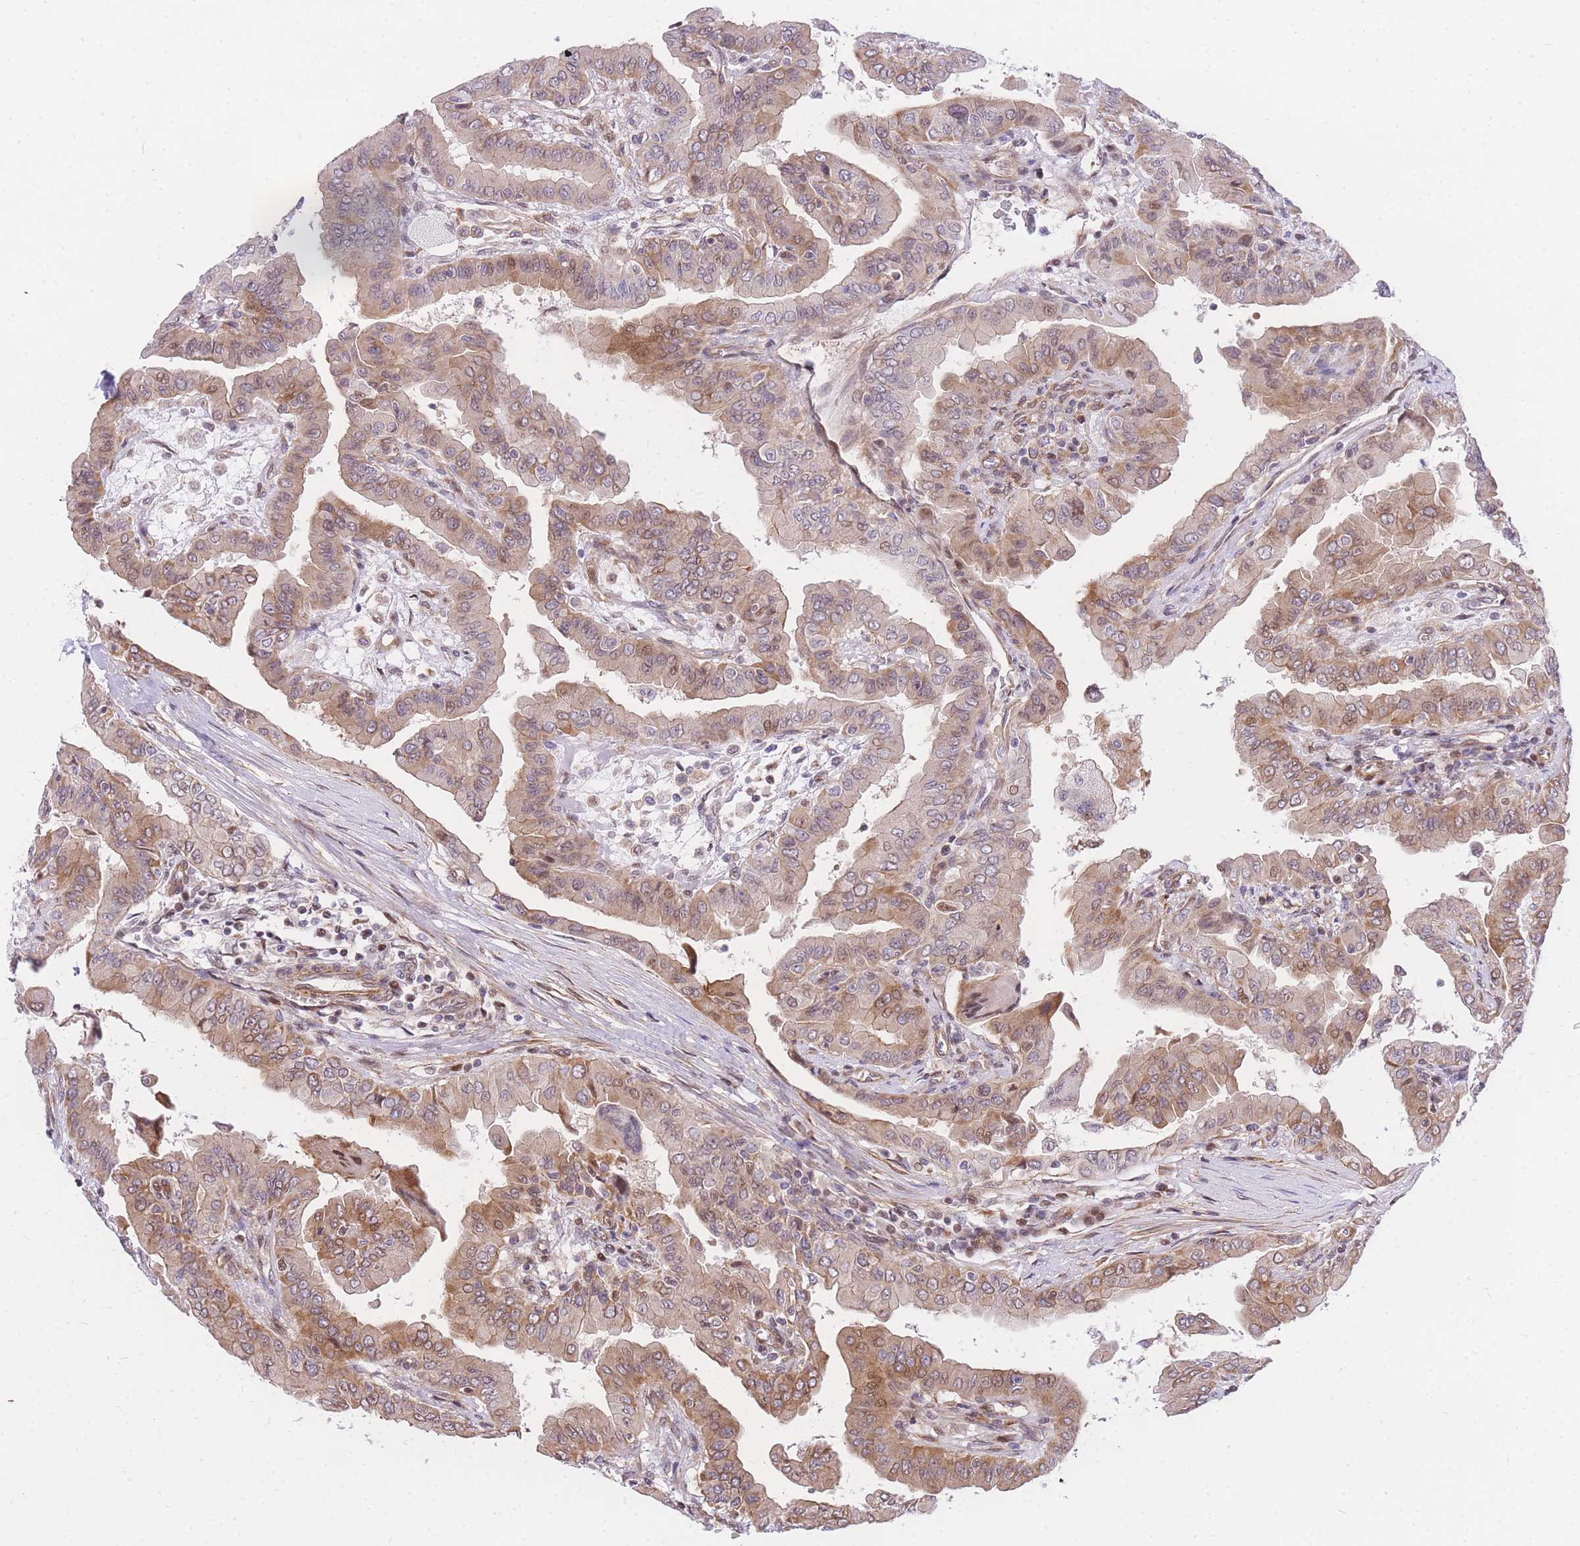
{"staining": {"intensity": "moderate", "quantity": ">75%", "location": "cytoplasmic/membranous,nuclear"}, "tissue": "thyroid cancer", "cell_type": "Tumor cells", "image_type": "cancer", "snomed": [{"axis": "morphology", "description": "Papillary adenocarcinoma, NOS"}, {"axis": "topography", "description": "Thyroid gland"}], "caption": "Thyroid papillary adenocarcinoma stained with a brown dye reveals moderate cytoplasmic/membranous and nuclear positive expression in approximately >75% of tumor cells.", "gene": "S100PBP", "patient": {"sex": "male", "age": 33}}